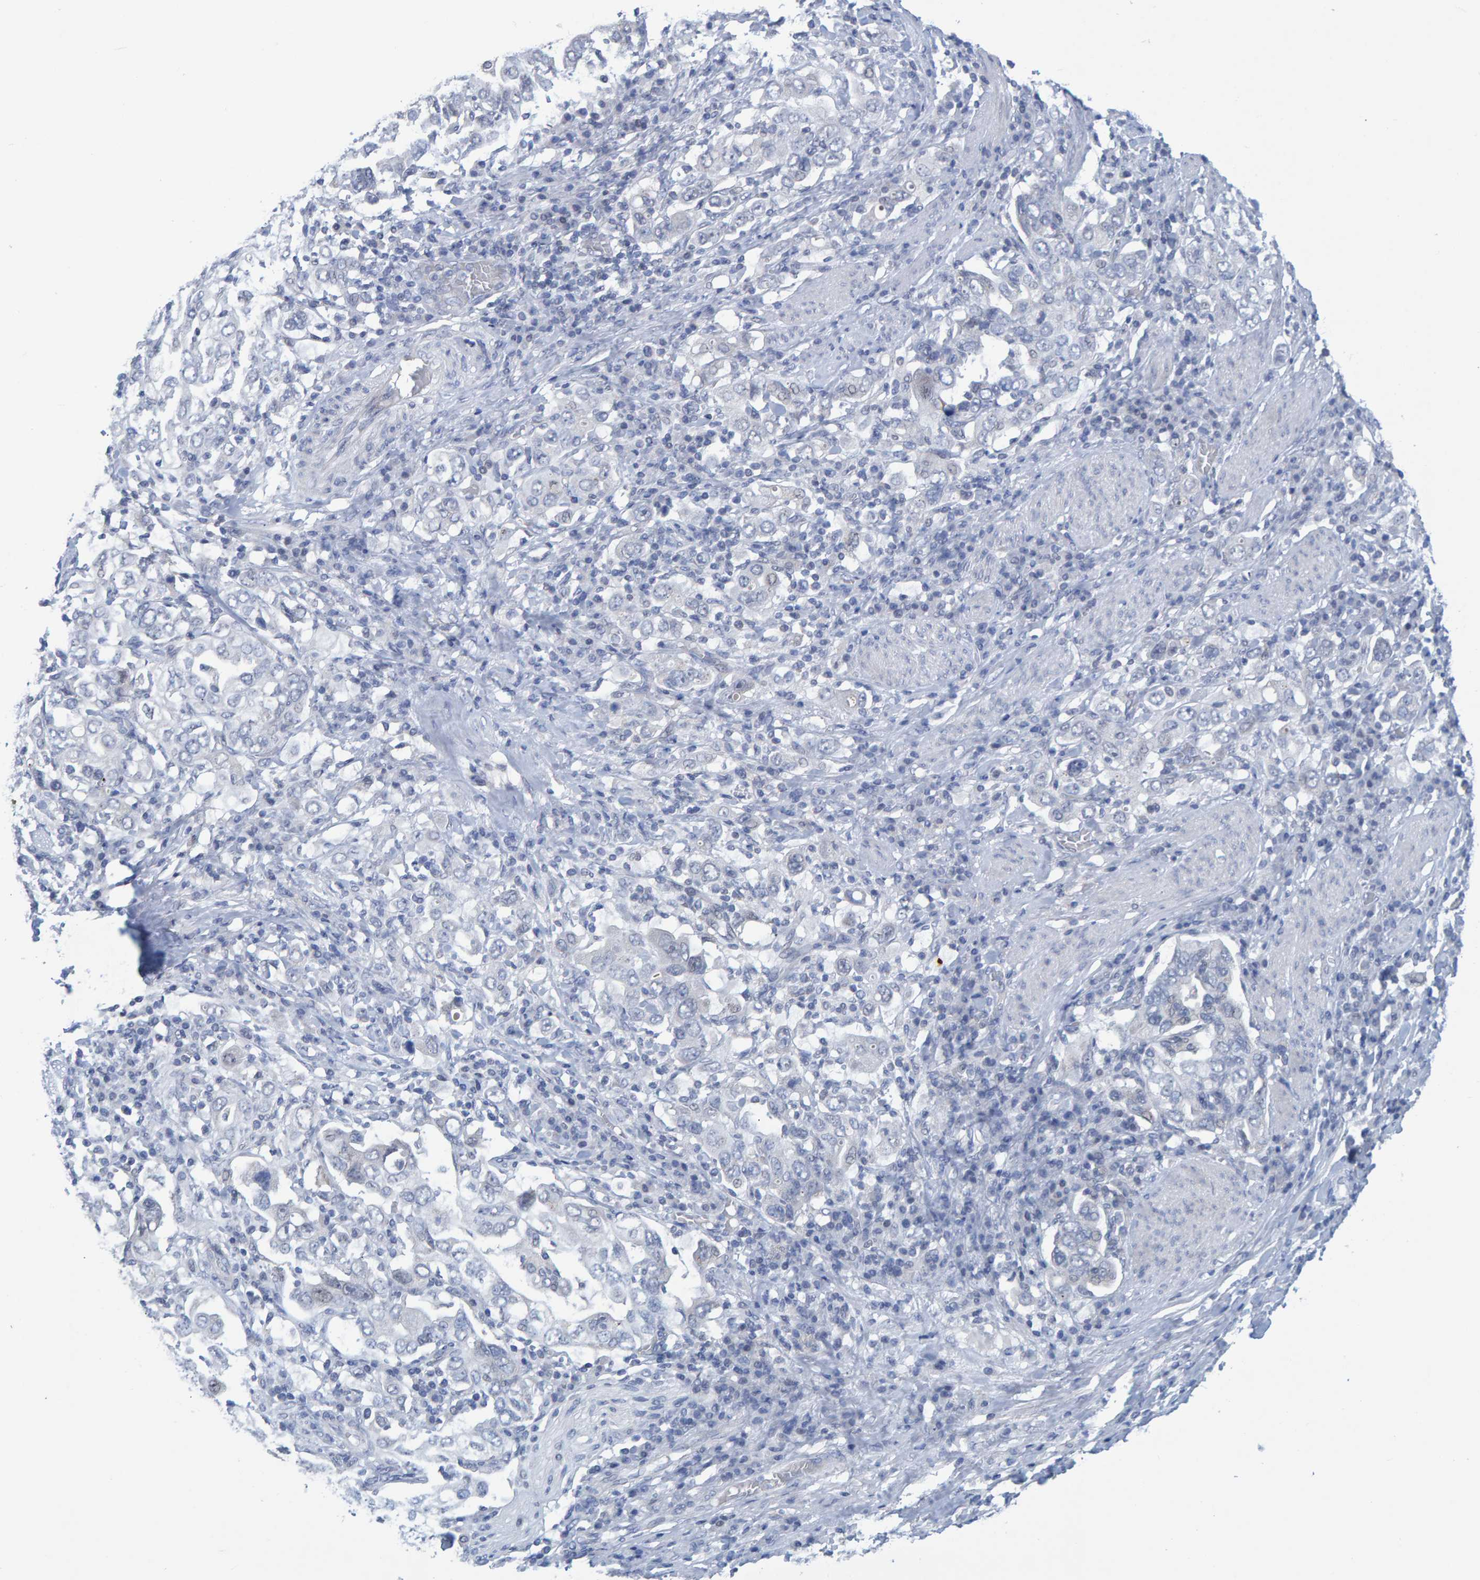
{"staining": {"intensity": "negative", "quantity": "none", "location": "none"}, "tissue": "stomach cancer", "cell_type": "Tumor cells", "image_type": "cancer", "snomed": [{"axis": "morphology", "description": "Adenocarcinoma, NOS"}, {"axis": "topography", "description": "Stomach, upper"}], "caption": "IHC of human stomach adenocarcinoma demonstrates no positivity in tumor cells.", "gene": "PROCA1", "patient": {"sex": "male", "age": 62}}